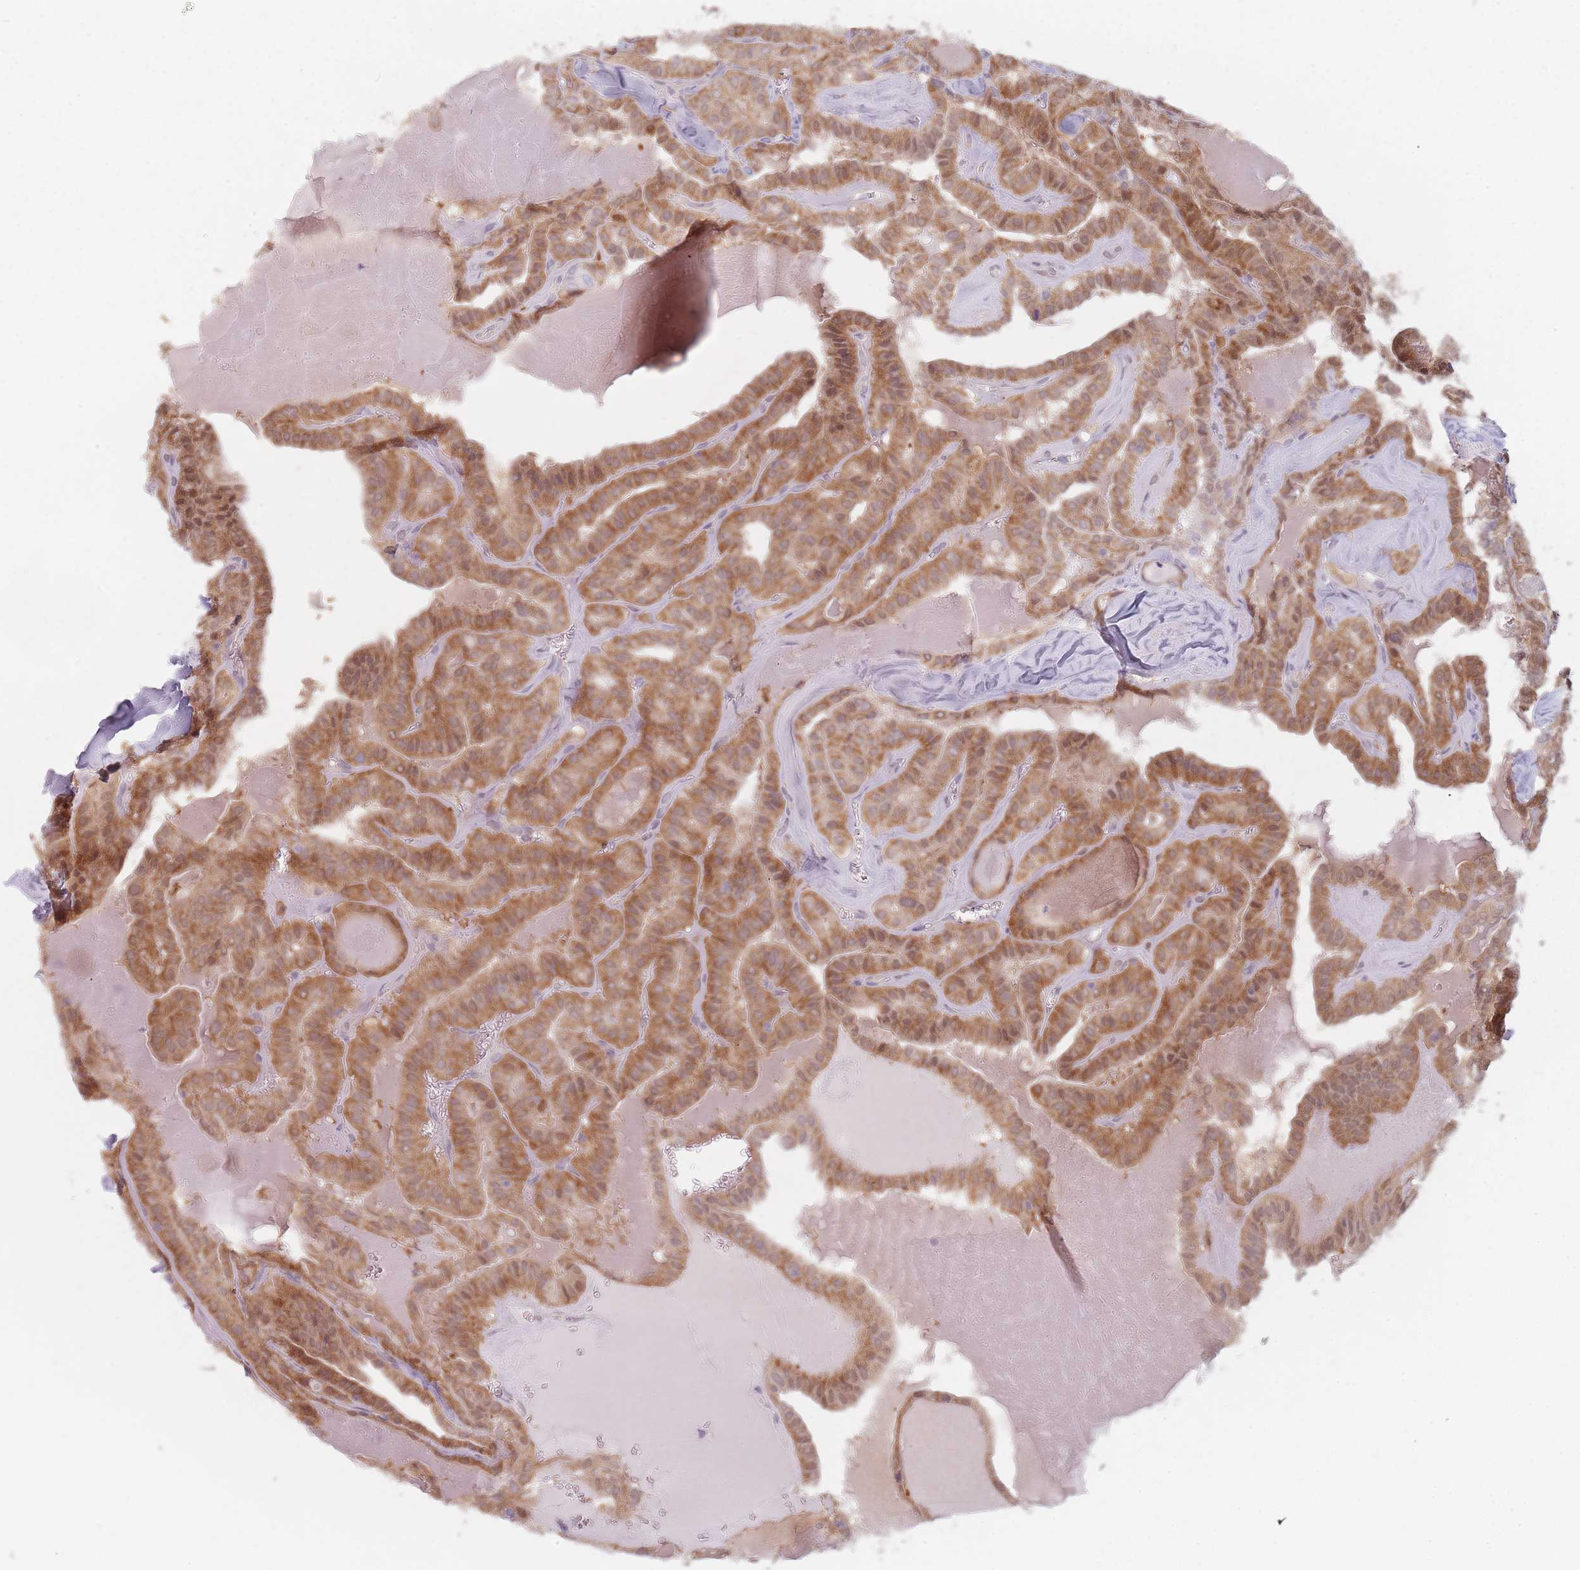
{"staining": {"intensity": "moderate", "quantity": ">75%", "location": "cytoplasmic/membranous,nuclear"}, "tissue": "thyroid cancer", "cell_type": "Tumor cells", "image_type": "cancer", "snomed": [{"axis": "morphology", "description": "Papillary adenocarcinoma, NOS"}, {"axis": "topography", "description": "Thyroid gland"}], "caption": "Thyroid cancer (papillary adenocarcinoma) stained with a brown dye shows moderate cytoplasmic/membranous and nuclear positive positivity in about >75% of tumor cells.", "gene": "NAXE", "patient": {"sex": "male", "age": 52}}